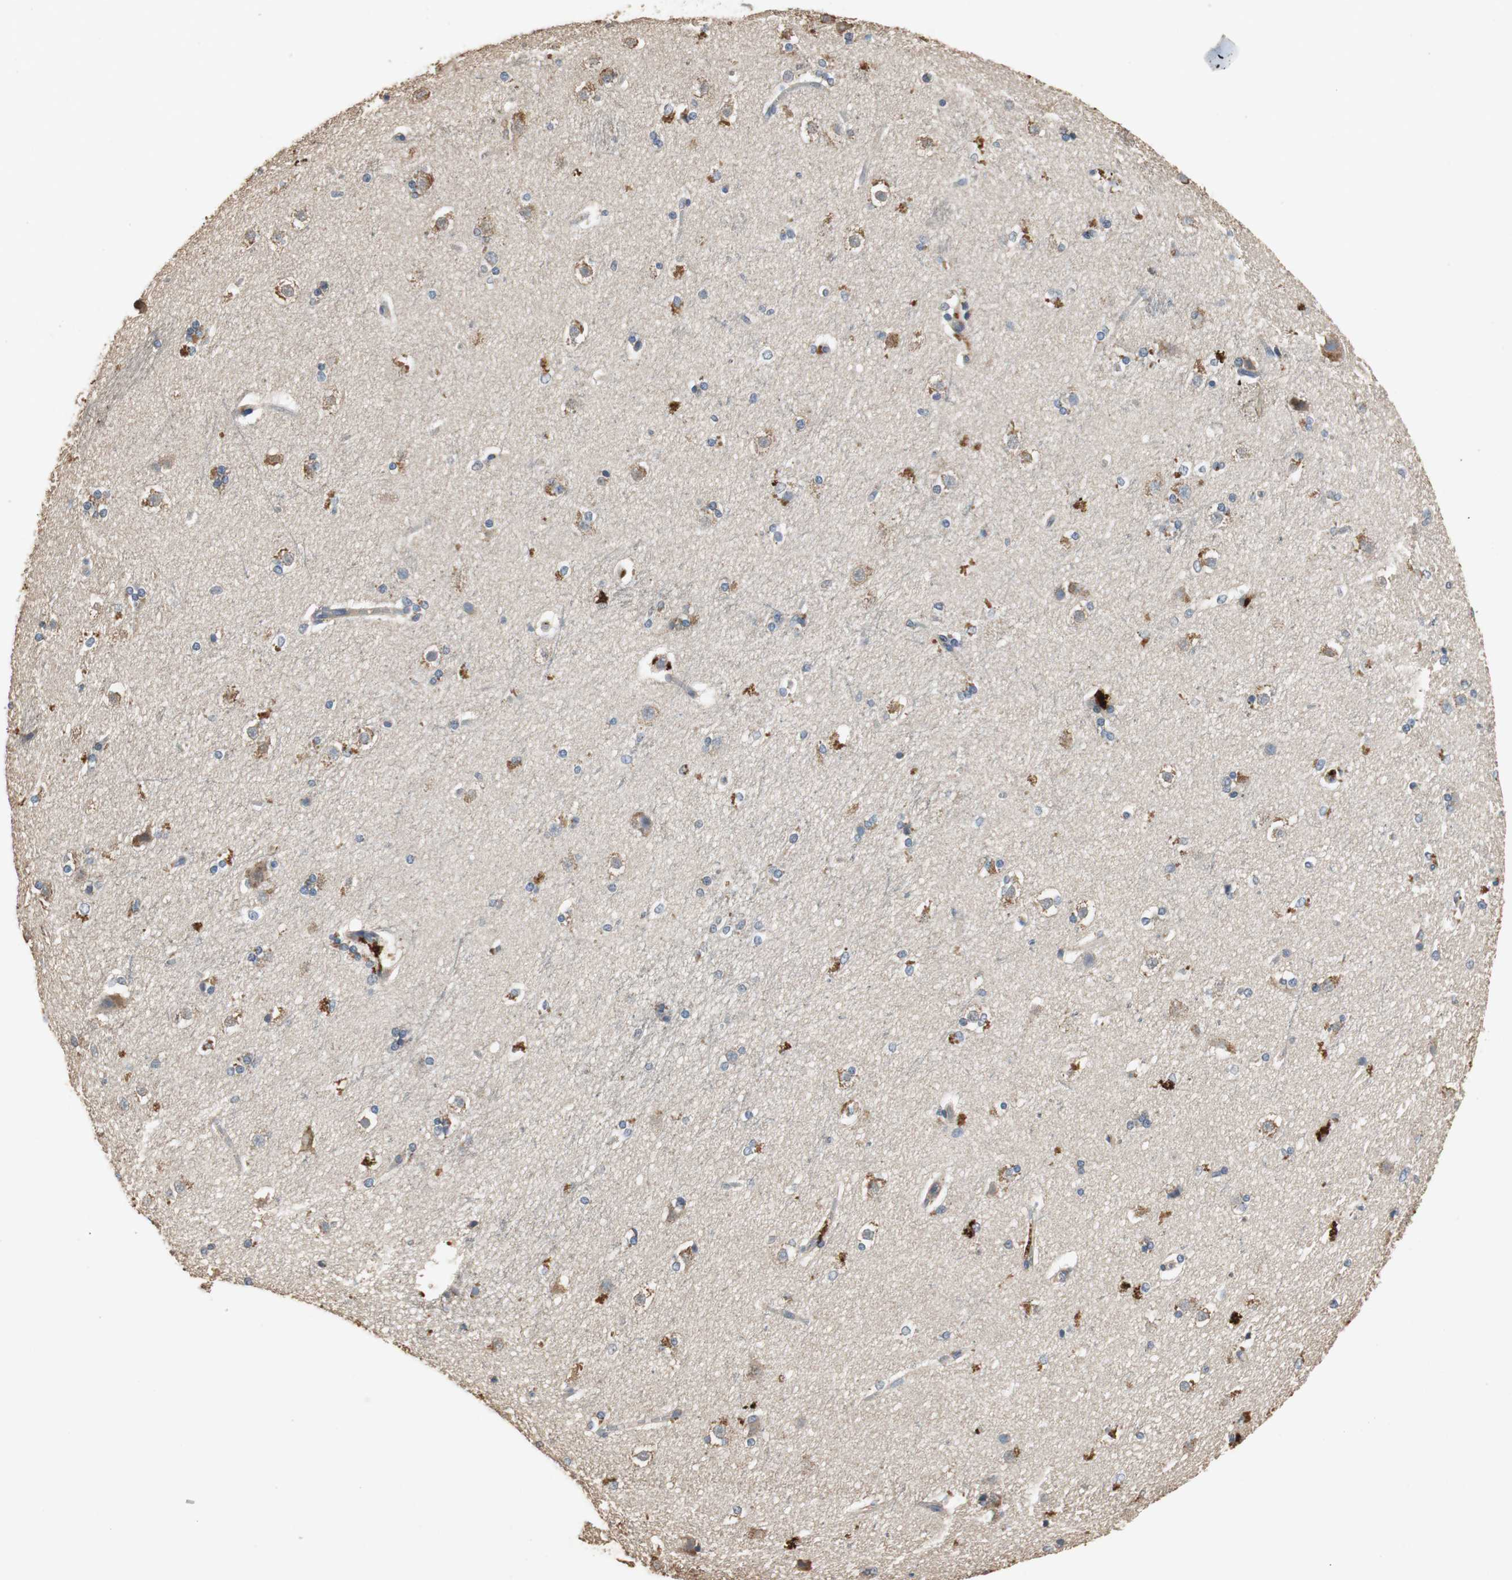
{"staining": {"intensity": "moderate", "quantity": "25%-75%", "location": "cytoplasmic/membranous"}, "tissue": "caudate", "cell_type": "Glial cells", "image_type": "normal", "snomed": [{"axis": "morphology", "description": "Normal tissue, NOS"}, {"axis": "topography", "description": "Lateral ventricle wall"}], "caption": "Moderate cytoplasmic/membranous staining is identified in about 25%-75% of glial cells in unremarkable caudate. The staining was performed using DAB to visualize the protein expression in brown, while the nuclei were stained in blue with hematoxylin (Magnification: 20x).", "gene": "TNFRSF14", "patient": {"sex": "female", "age": 19}}